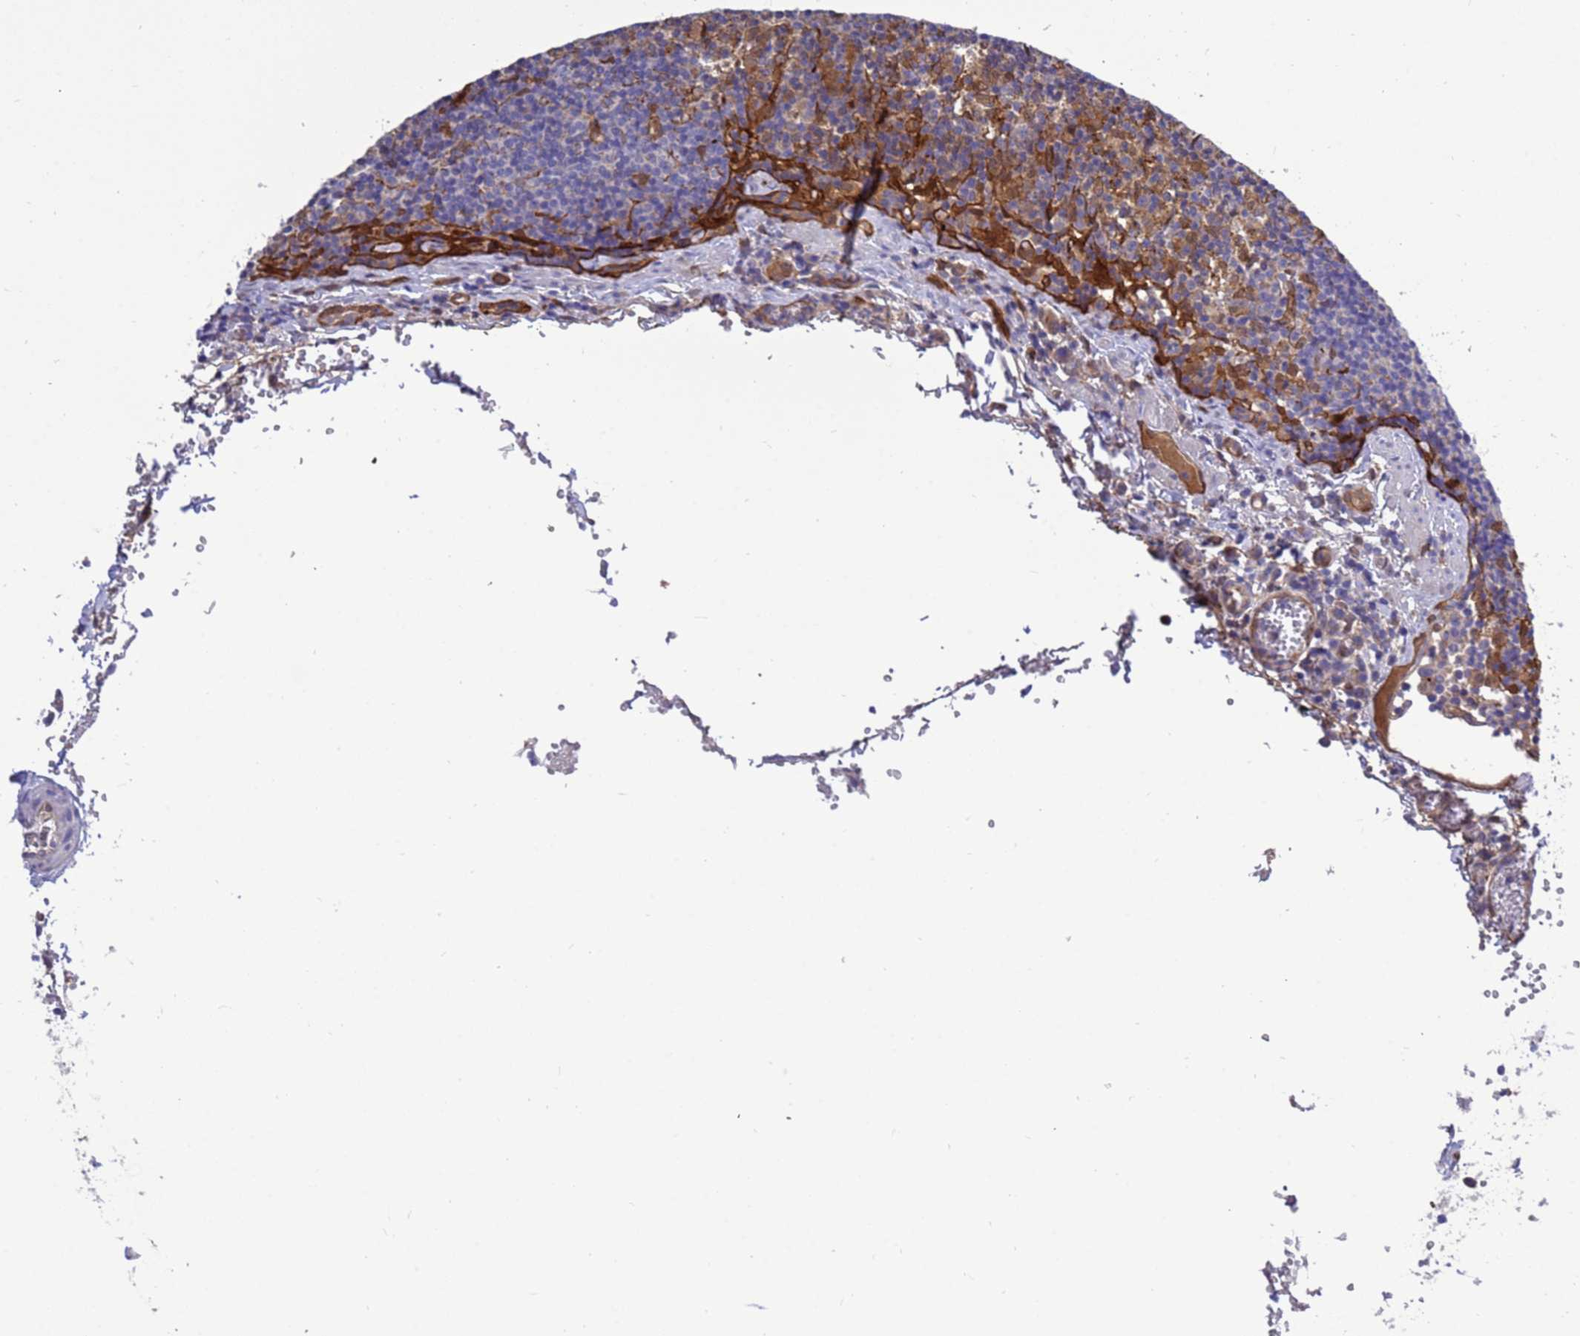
{"staining": {"intensity": "negative", "quantity": "none", "location": "none"}, "tissue": "lymph node", "cell_type": "Germinal center cells", "image_type": "normal", "snomed": [{"axis": "morphology", "description": "Normal tissue, NOS"}, {"axis": "topography", "description": "Lymph node"}], "caption": "High power microscopy photomicrograph of an immunohistochemistry histopathology image of normal lymph node, revealing no significant staining in germinal center cells. (DAB (3,3'-diaminobenzidine) IHC visualized using brightfield microscopy, high magnification).", "gene": "FOXRED1", "patient": {"sex": "female", "age": 27}}